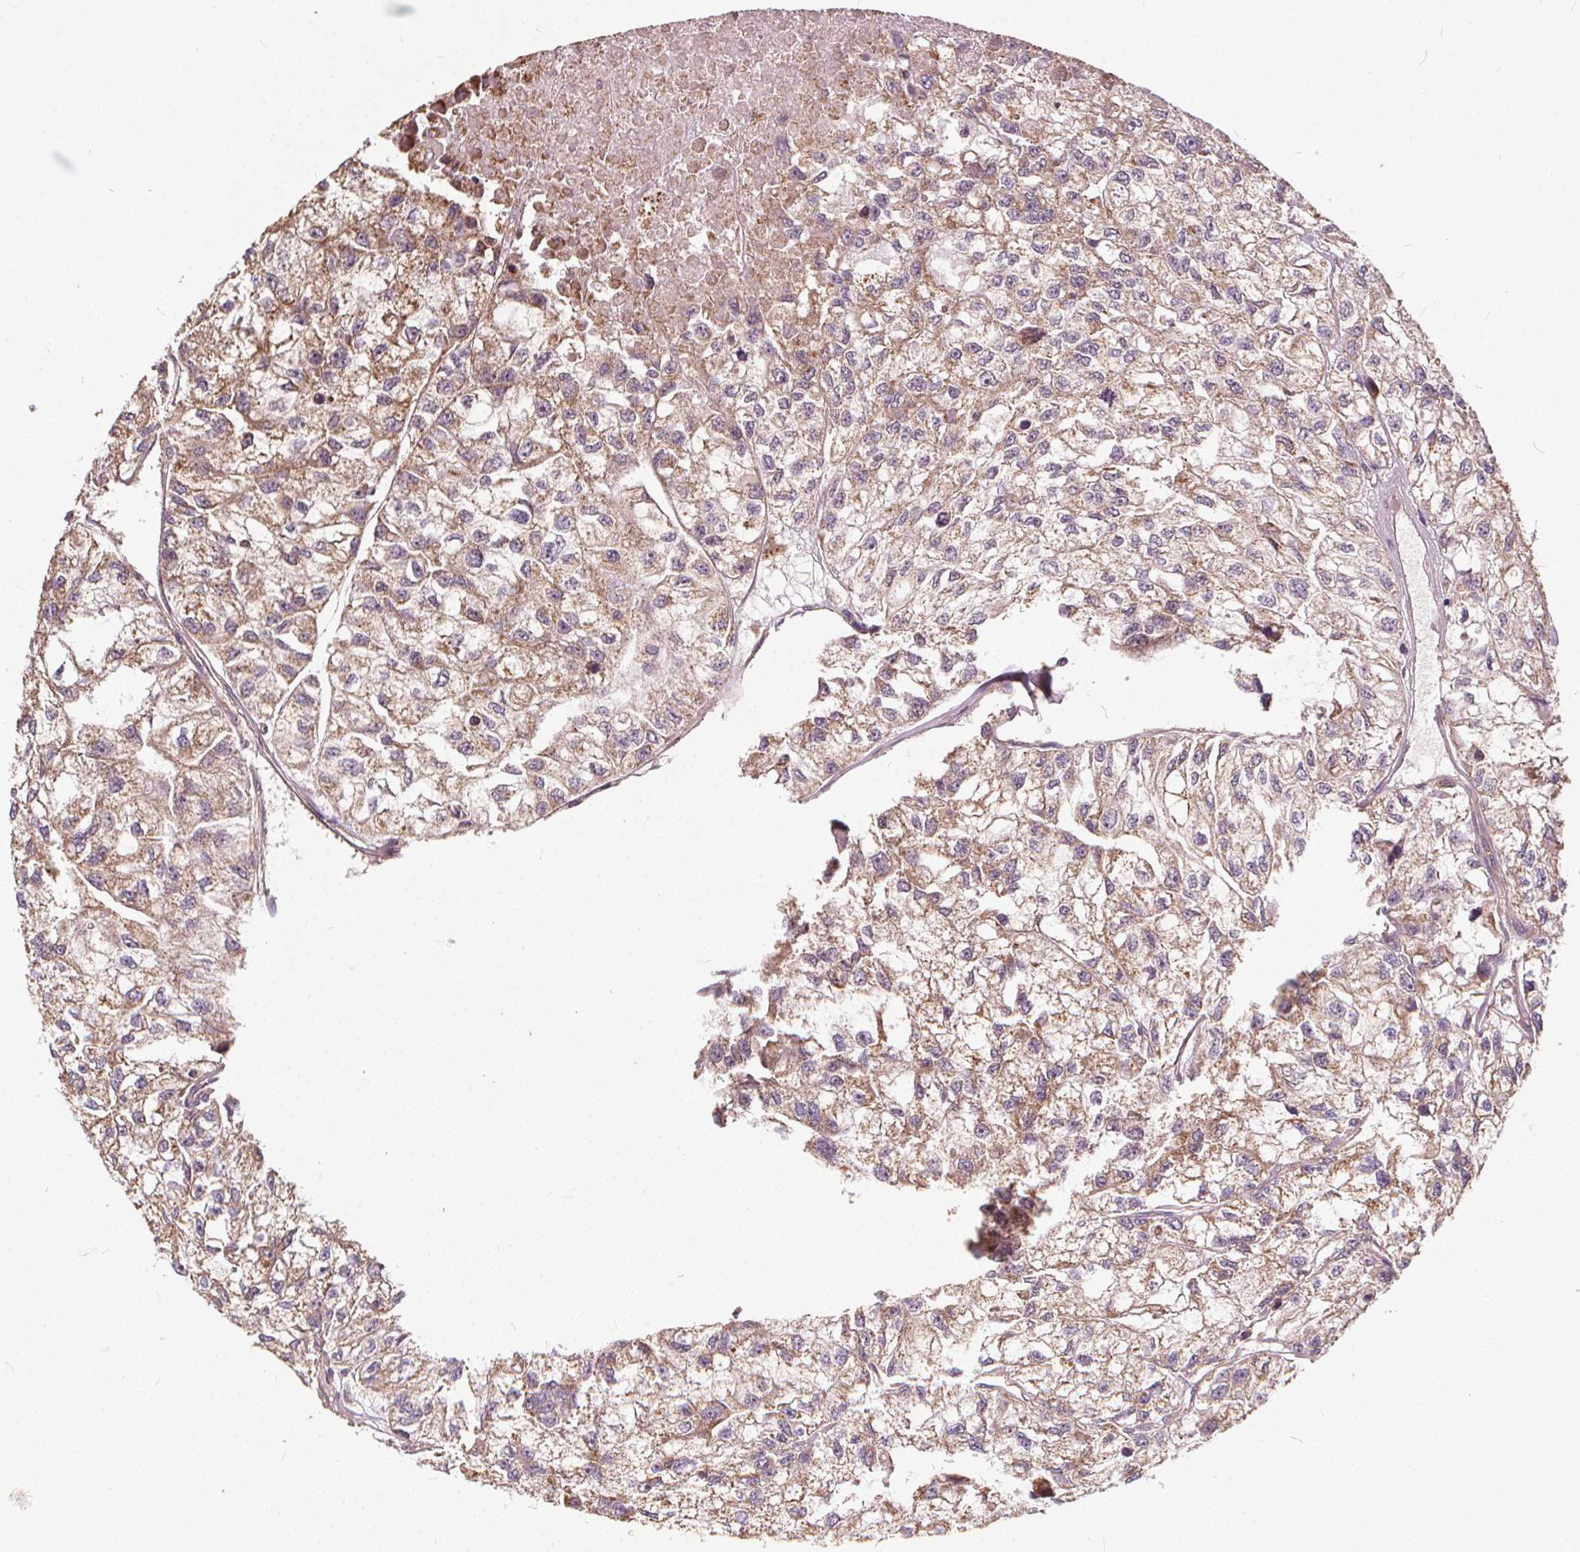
{"staining": {"intensity": "weak", "quantity": ">75%", "location": "cytoplasmic/membranous"}, "tissue": "renal cancer", "cell_type": "Tumor cells", "image_type": "cancer", "snomed": [{"axis": "morphology", "description": "Adenocarcinoma, NOS"}, {"axis": "topography", "description": "Kidney"}], "caption": "Protein expression analysis of human renal cancer (adenocarcinoma) reveals weak cytoplasmic/membranous positivity in approximately >75% of tumor cells.", "gene": "ORAI2", "patient": {"sex": "male", "age": 56}}